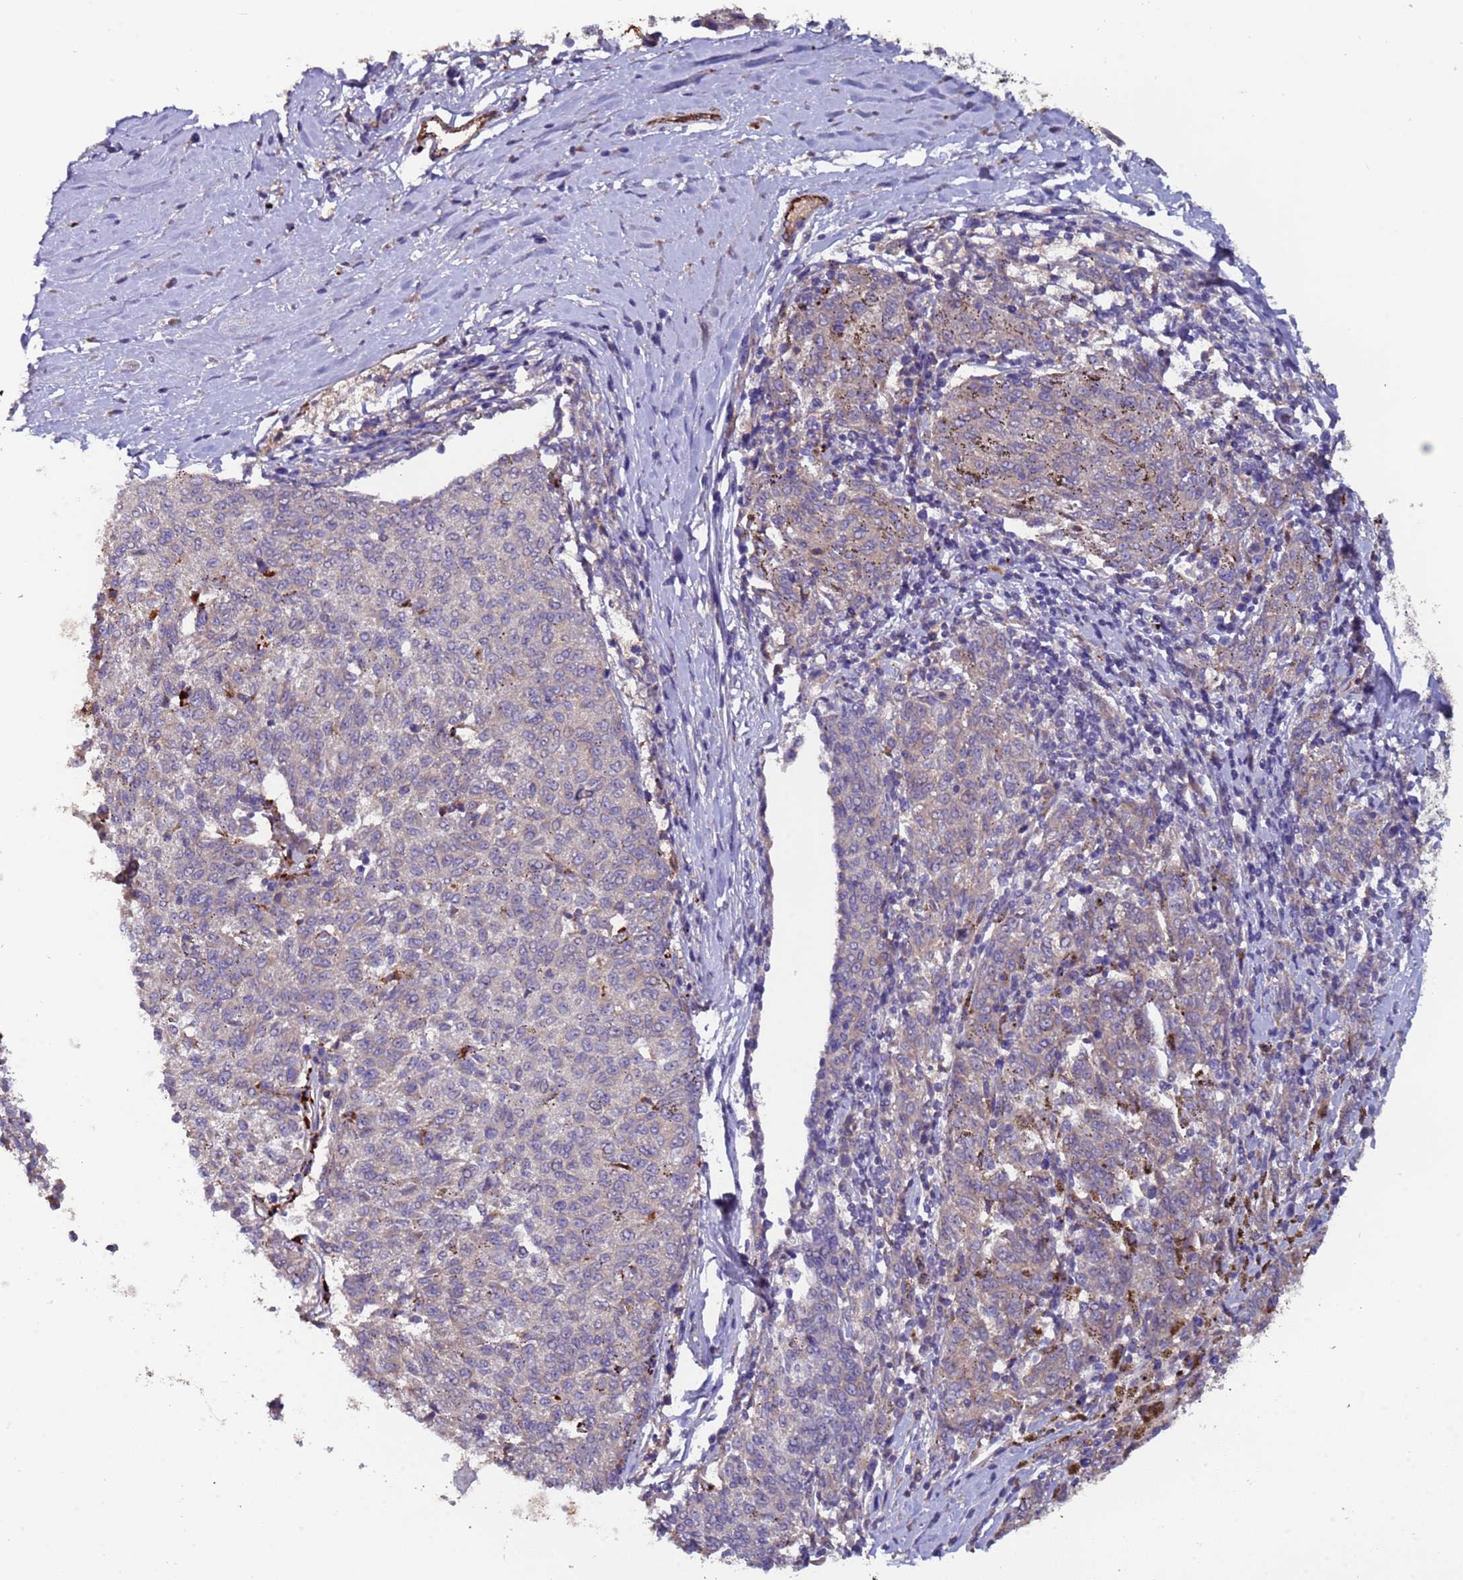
{"staining": {"intensity": "negative", "quantity": "none", "location": "none"}, "tissue": "melanoma", "cell_type": "Tumor cells", "image_type": "cancer", "snomed": [{"axis": "morphology", "description": "Malignant melanoma, NOS"}, {"axis": "topography", "description": "Skin"}], "caption": "IHC photomicrograph of human malignant melanoma stained for a protein (brown), which shows no expression in tumor cells. The staining was performed using DAB (3,3'-diaminobenzidine) to visualize the protein expression in brown, while the nuclei were stained in blue with hematoxylin (Magnification: 20x).", "gene": "ZNF248", "patient": {"sex": "female", "age": 72}}